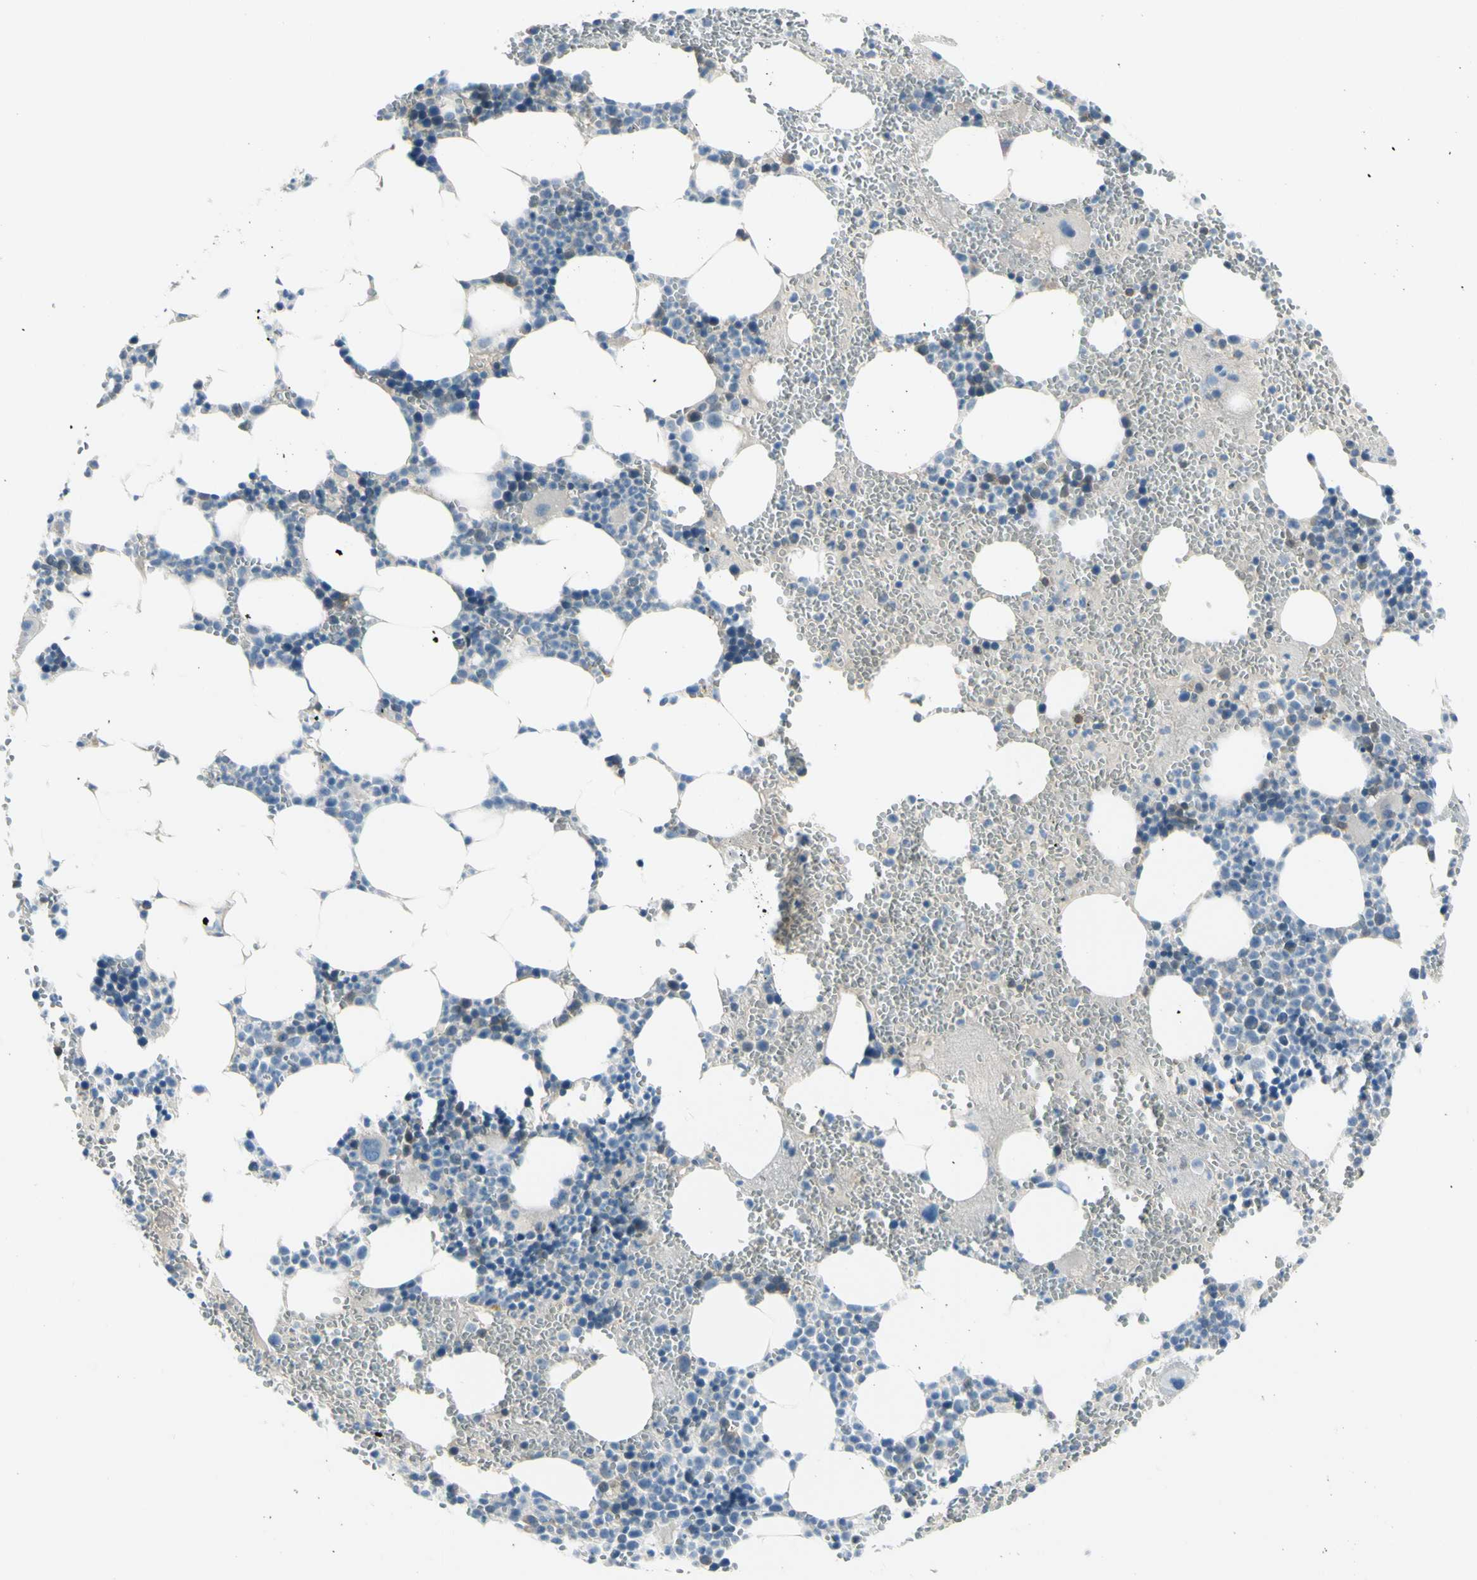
{"staining": {"intensity": "negative", "quantity": "none", "location": "none"}, "tissue": "bone marrow", "cell_type": "Hematopoietic cells", "image_type": "normal", "snomed": [{"axis": "morphology", "description": "Normal tissue, NOS"}, {"axis": "morphology", "description": "Inflammation, NOS"}, {"axis": "topography", "description": "Bone marrow"}], "caption": "Hematopoietic cells show no significant protein positivity in normal bone marrow. Nuclei are stained in blue.", "gene": "YWHAQ", "patient": {"sex": "female", "age": 76}}